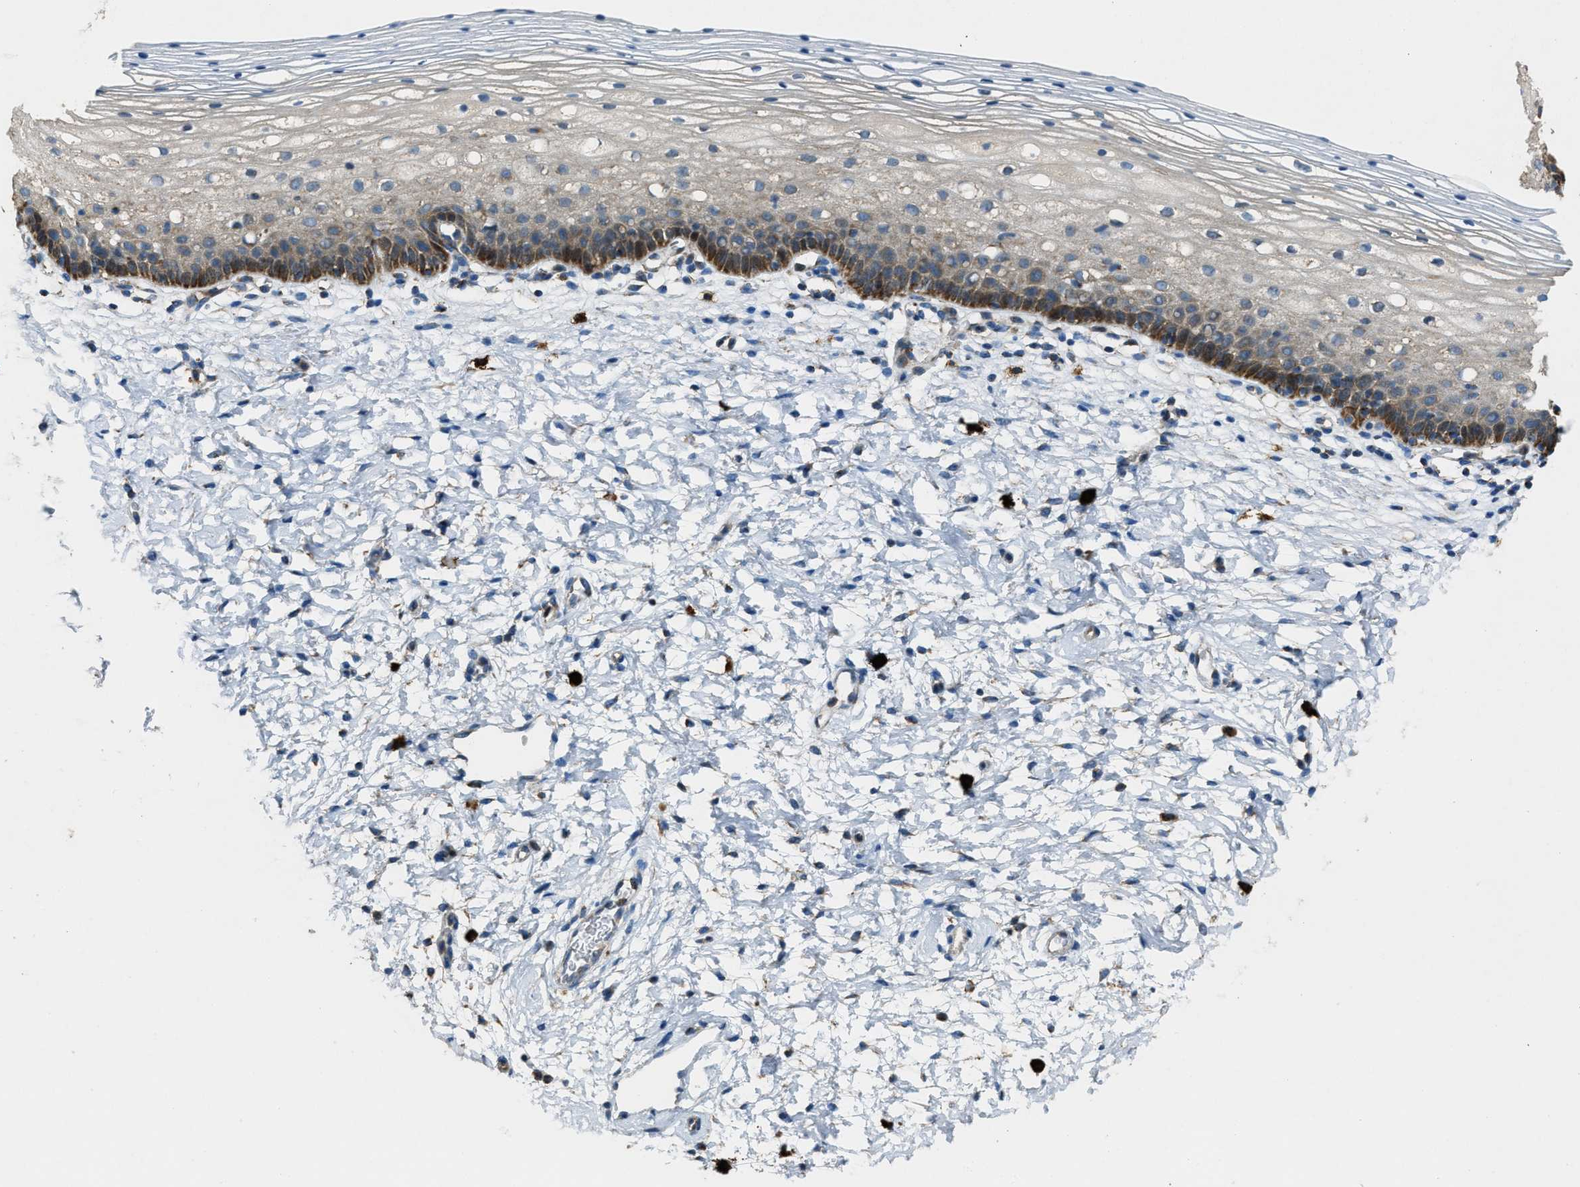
{"staining": {"intensity": "moderate", "quantity": ">75%", "location": "cytoplasmic/membranous"}, "tissue": "cervix", "cell_type": "Glandular cells", "image_type": "normal", "snomed": [{"axis": "morphology", "description": "Normal tissue, NOS"}, {"axis": "topography", "description": "Cervix"}], "caption": "DAB immunohistochemical staining of unremarkable human cervix displays moderate cytoplasmic/membranous protein staining in approximately >75% of glandular cells.", "gene": "SLC25A11", "patient": {"sex": "female", "age": 72}}